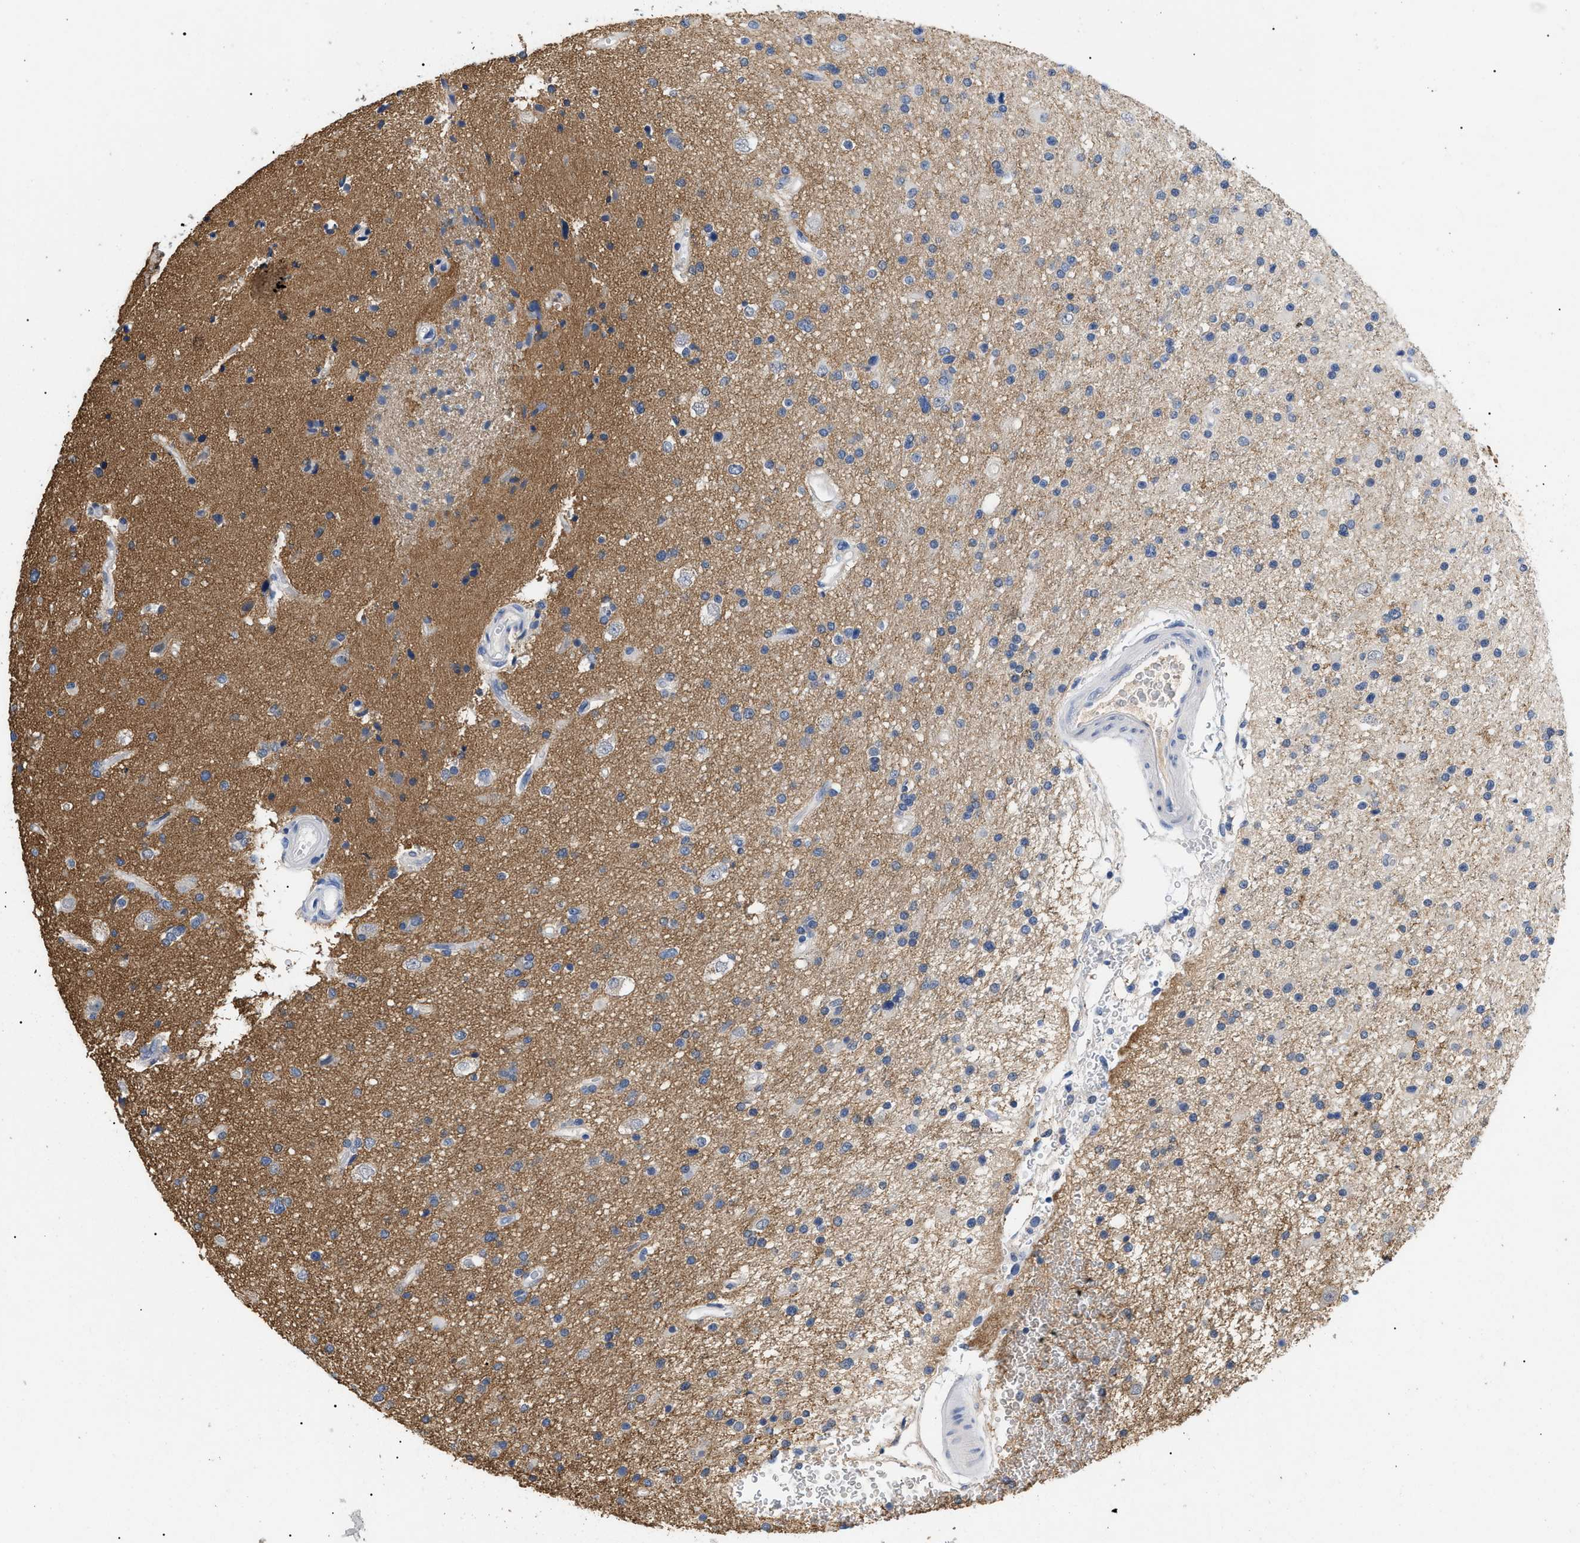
{"staining": {"intensity": "negative", "quantity": "none", "location": "none"}, "tissue": "glioma", "cell_type": "Tumor cells", "image_type": "cancer", "snomed": [{"axis": "morphology", "description": "Glioma, malignant, High grade"}, {"axis": "topography", "description": "Brain"}], "caption": "Immunohistochemistry of malignant glioma (high-grade) reveals no positivity in tumor cells.", "gene": "PRRT2", "patient": {"sex": "male", "age": 33}}